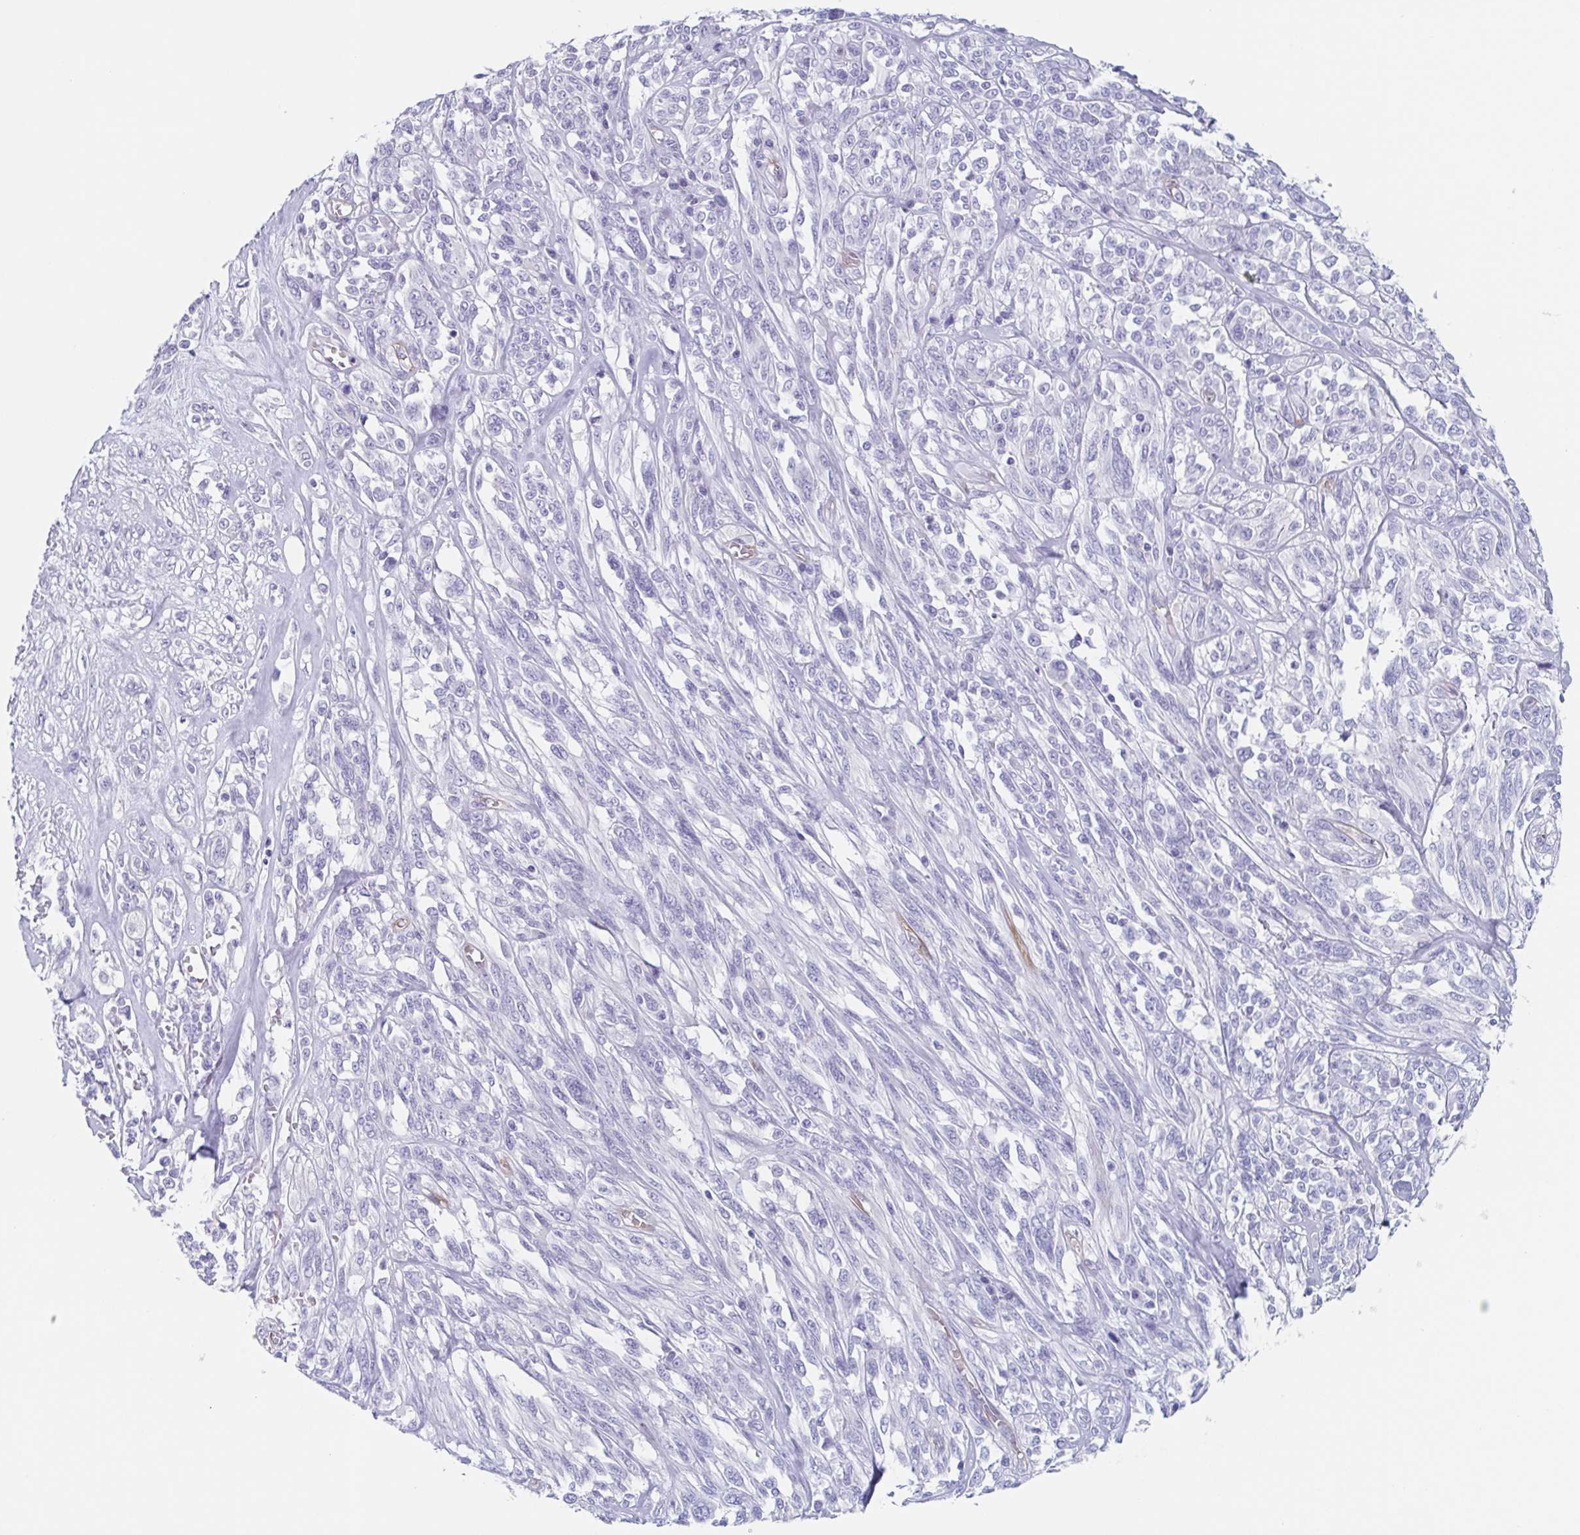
{"staining": {"intensity": "negative", "quantity": "none", "location": "none"}, "tissue": "melanoma", "cell_type": "Tumor cells", "image_type": "cancer", "snomed": [{"axis": "morphology", "description": "Malignant melanoma, NOS"}, {"axis": "topography", "description": "Skin"}], "caption": "Histopathology image shows no significant protein staining in tumor cells of melanoma.", "gene": "LYRM2", "patient": {"sex": "female", "age": 91}}